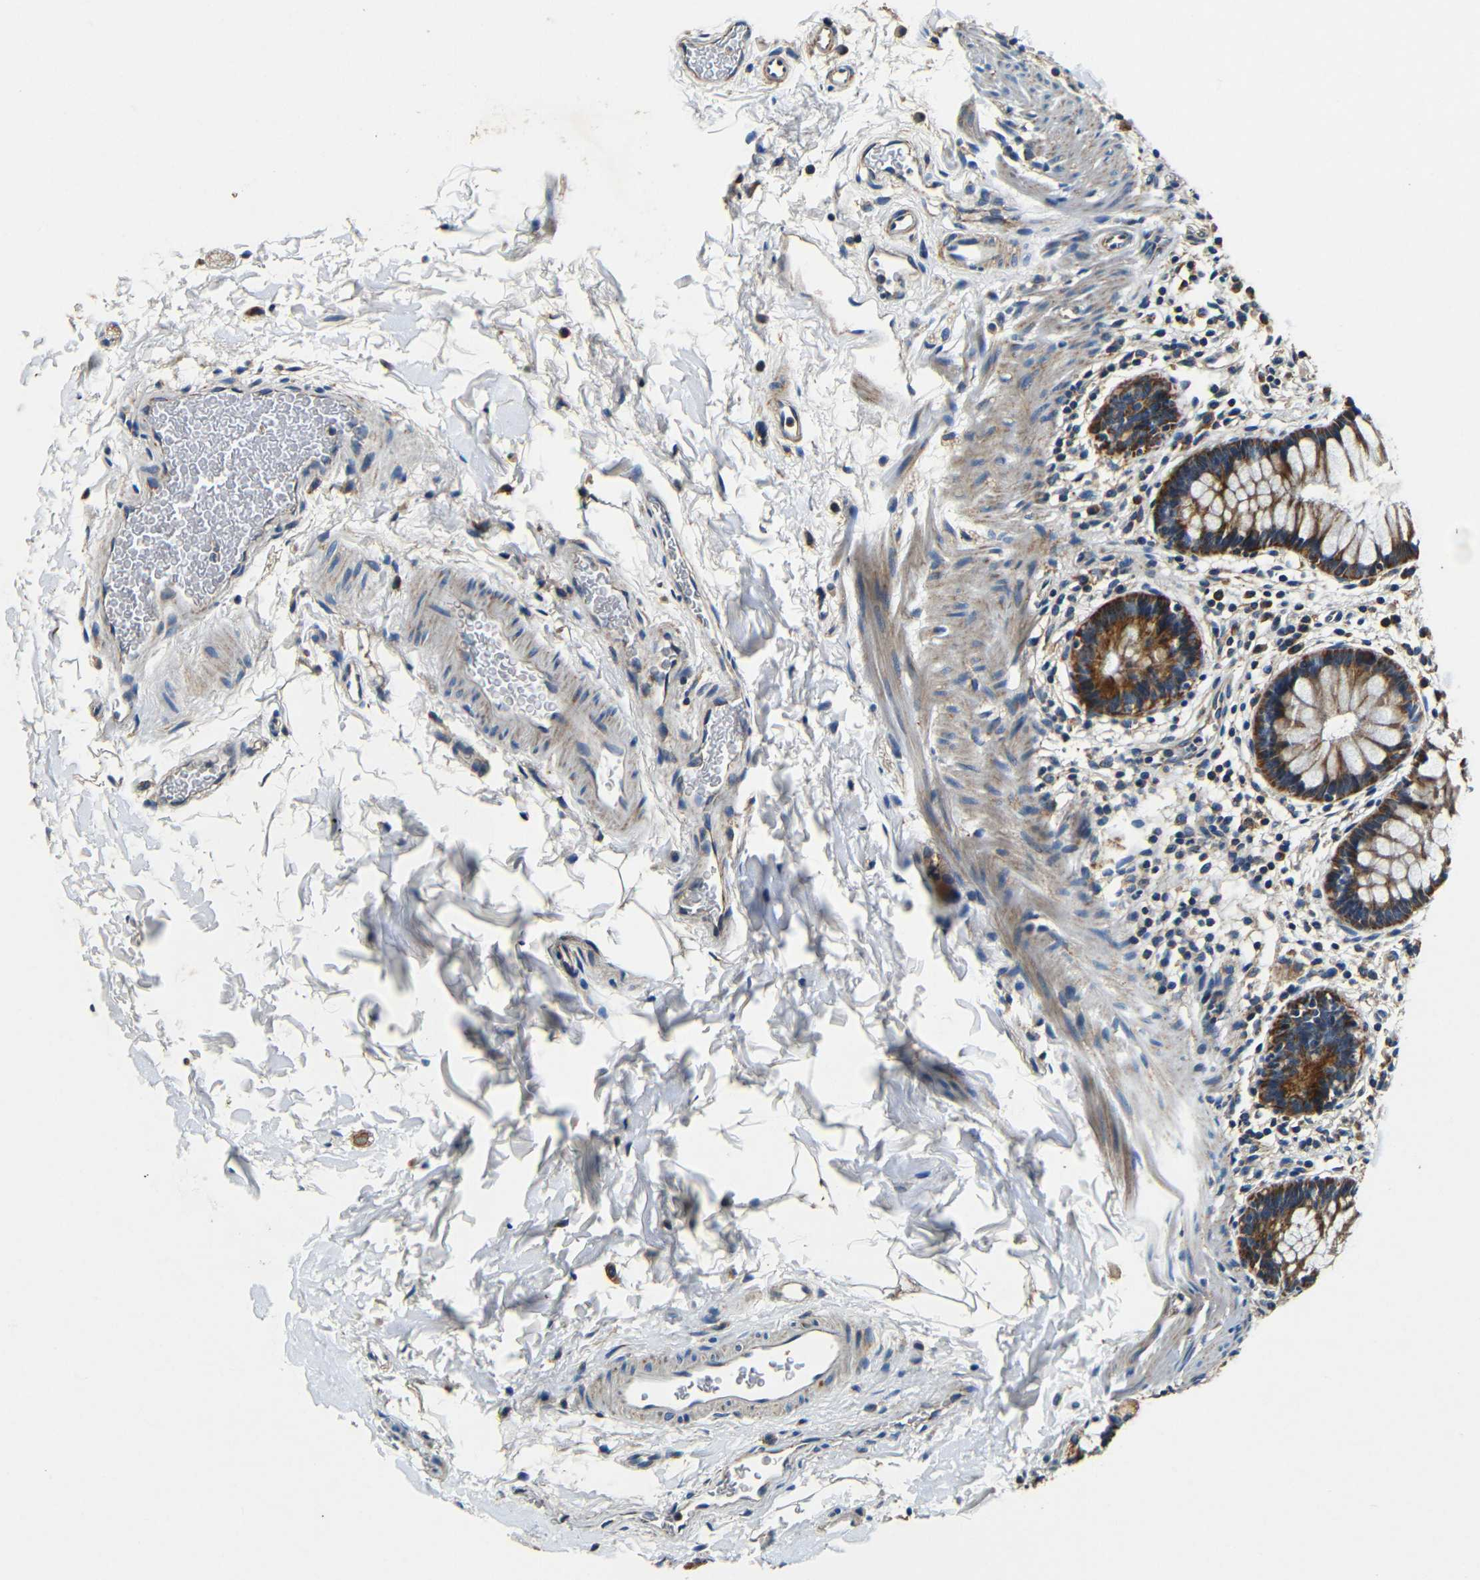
{"staining": {"intensity": "strong", "quantity": ">75%", "location": "cytoplasmic/membranous"}, "tissue": "rectum", "cell_type": "Glandular cells", "image_type": "normal", "snomed": [{"axis": "morphology", "description": "Normal tissue, NOS"}, {"axis": "topography", "description": "Rectum"}], "caption": "About >75% of glandular cells in normal human rectum demonstrate strong cytoplasmic/membranous protein staining as visualized by brown immunohistochemical staining.", "gene": "MTX1", "patient": {"sex": "female", "age": 24}}